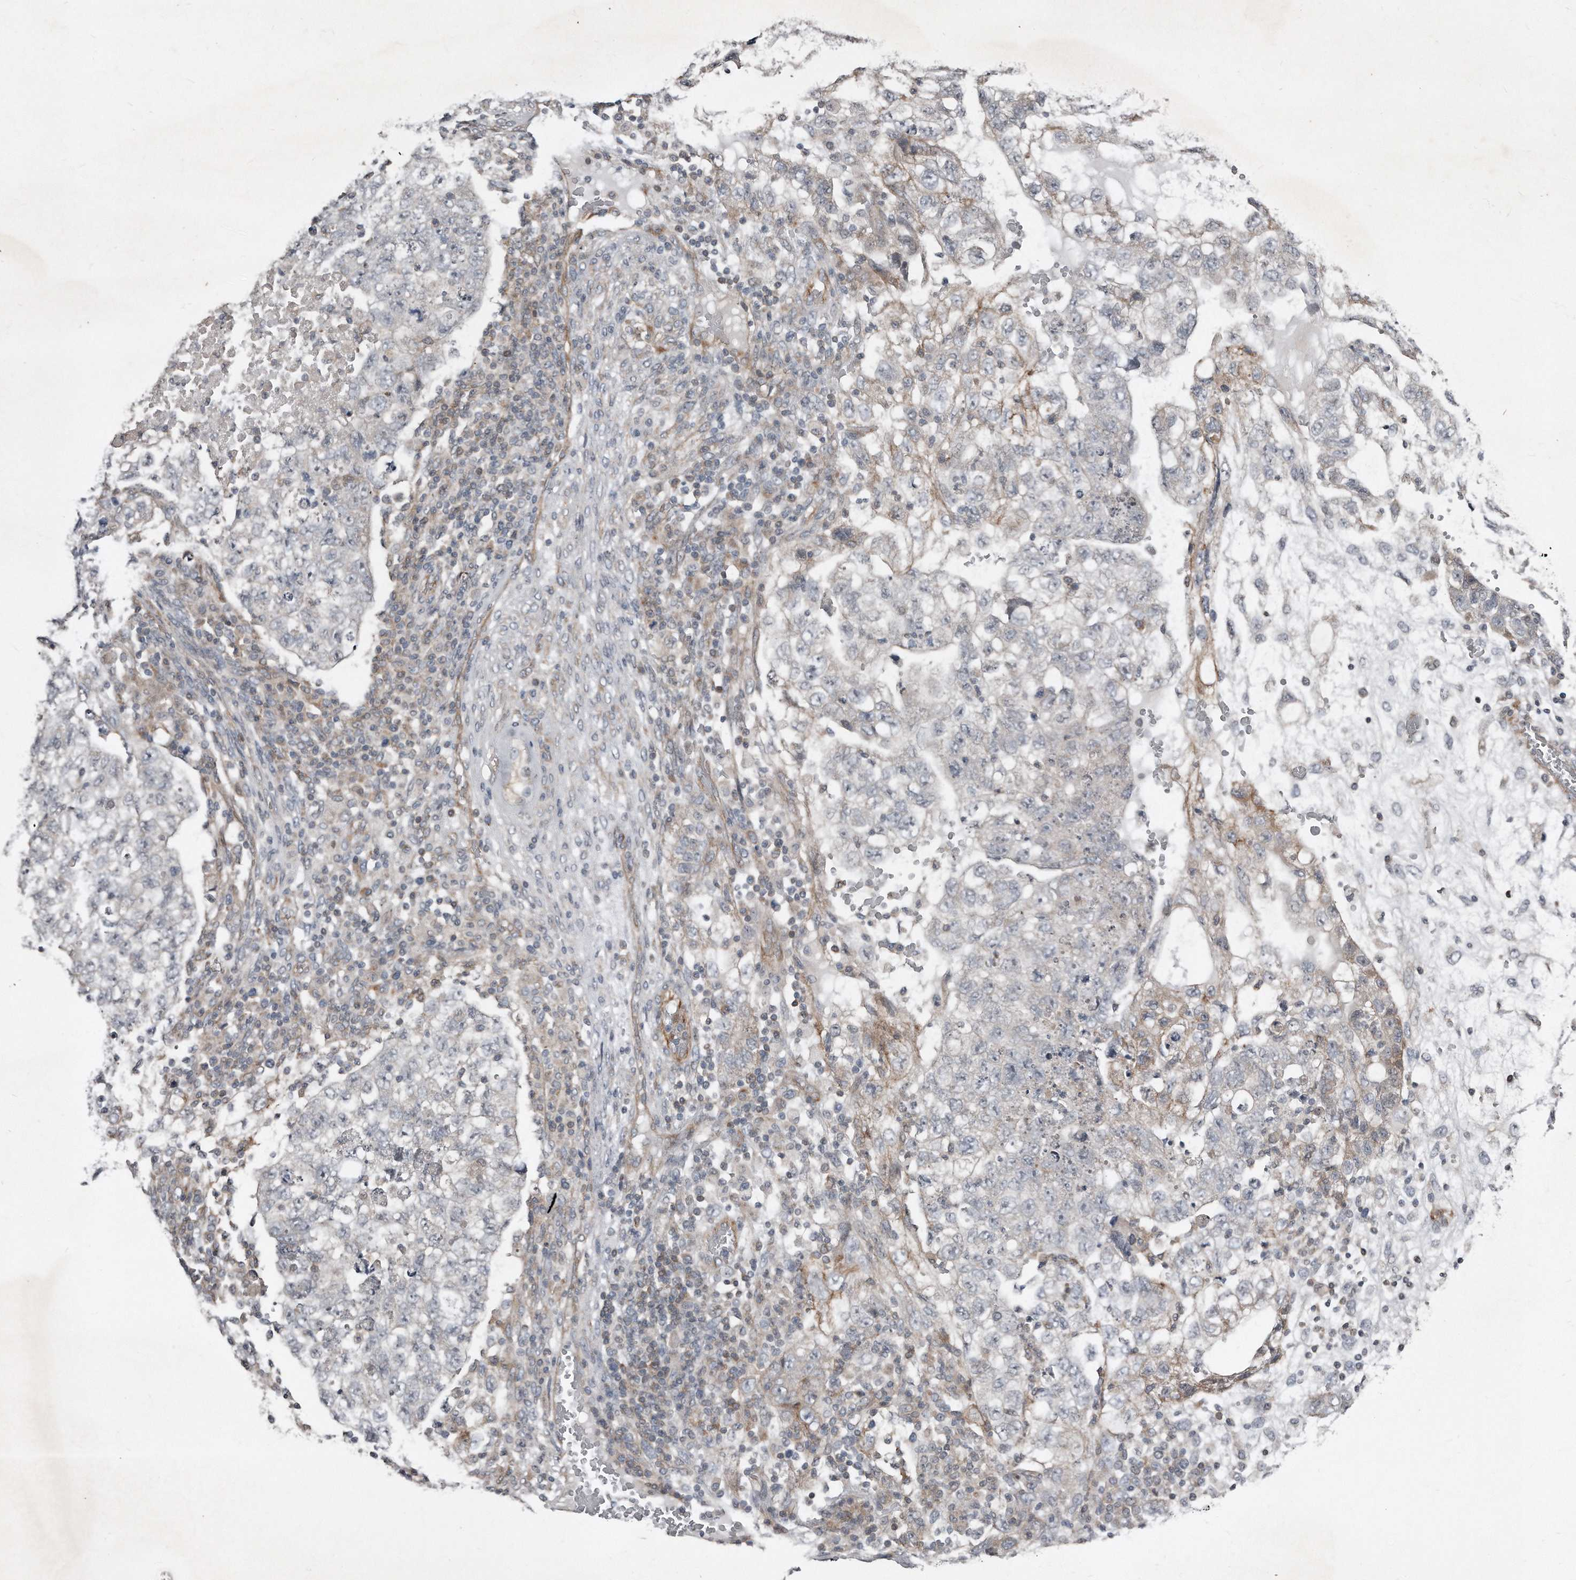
{"staining": {"intensity": "moderate", "quantity": "<25%", "location": "cytoplasmic/membranous"}, "tissue": "testis cancer", "cell_type": "Tumor cells", "image_type": "cancer", "snomed": [{"axis": "morphology", "description": "Carcinoma, Embryonal, NOS"}, {"axis": "topography", "description": "Testis"}], "caption": "A brown stain highlights moderate cytoplasmic/membranous staining of a protein in human embryonal carcinoma (testis) tumor cells.", "gene": "SNAP47", "patient": {"sex": "male", "age": 36}}